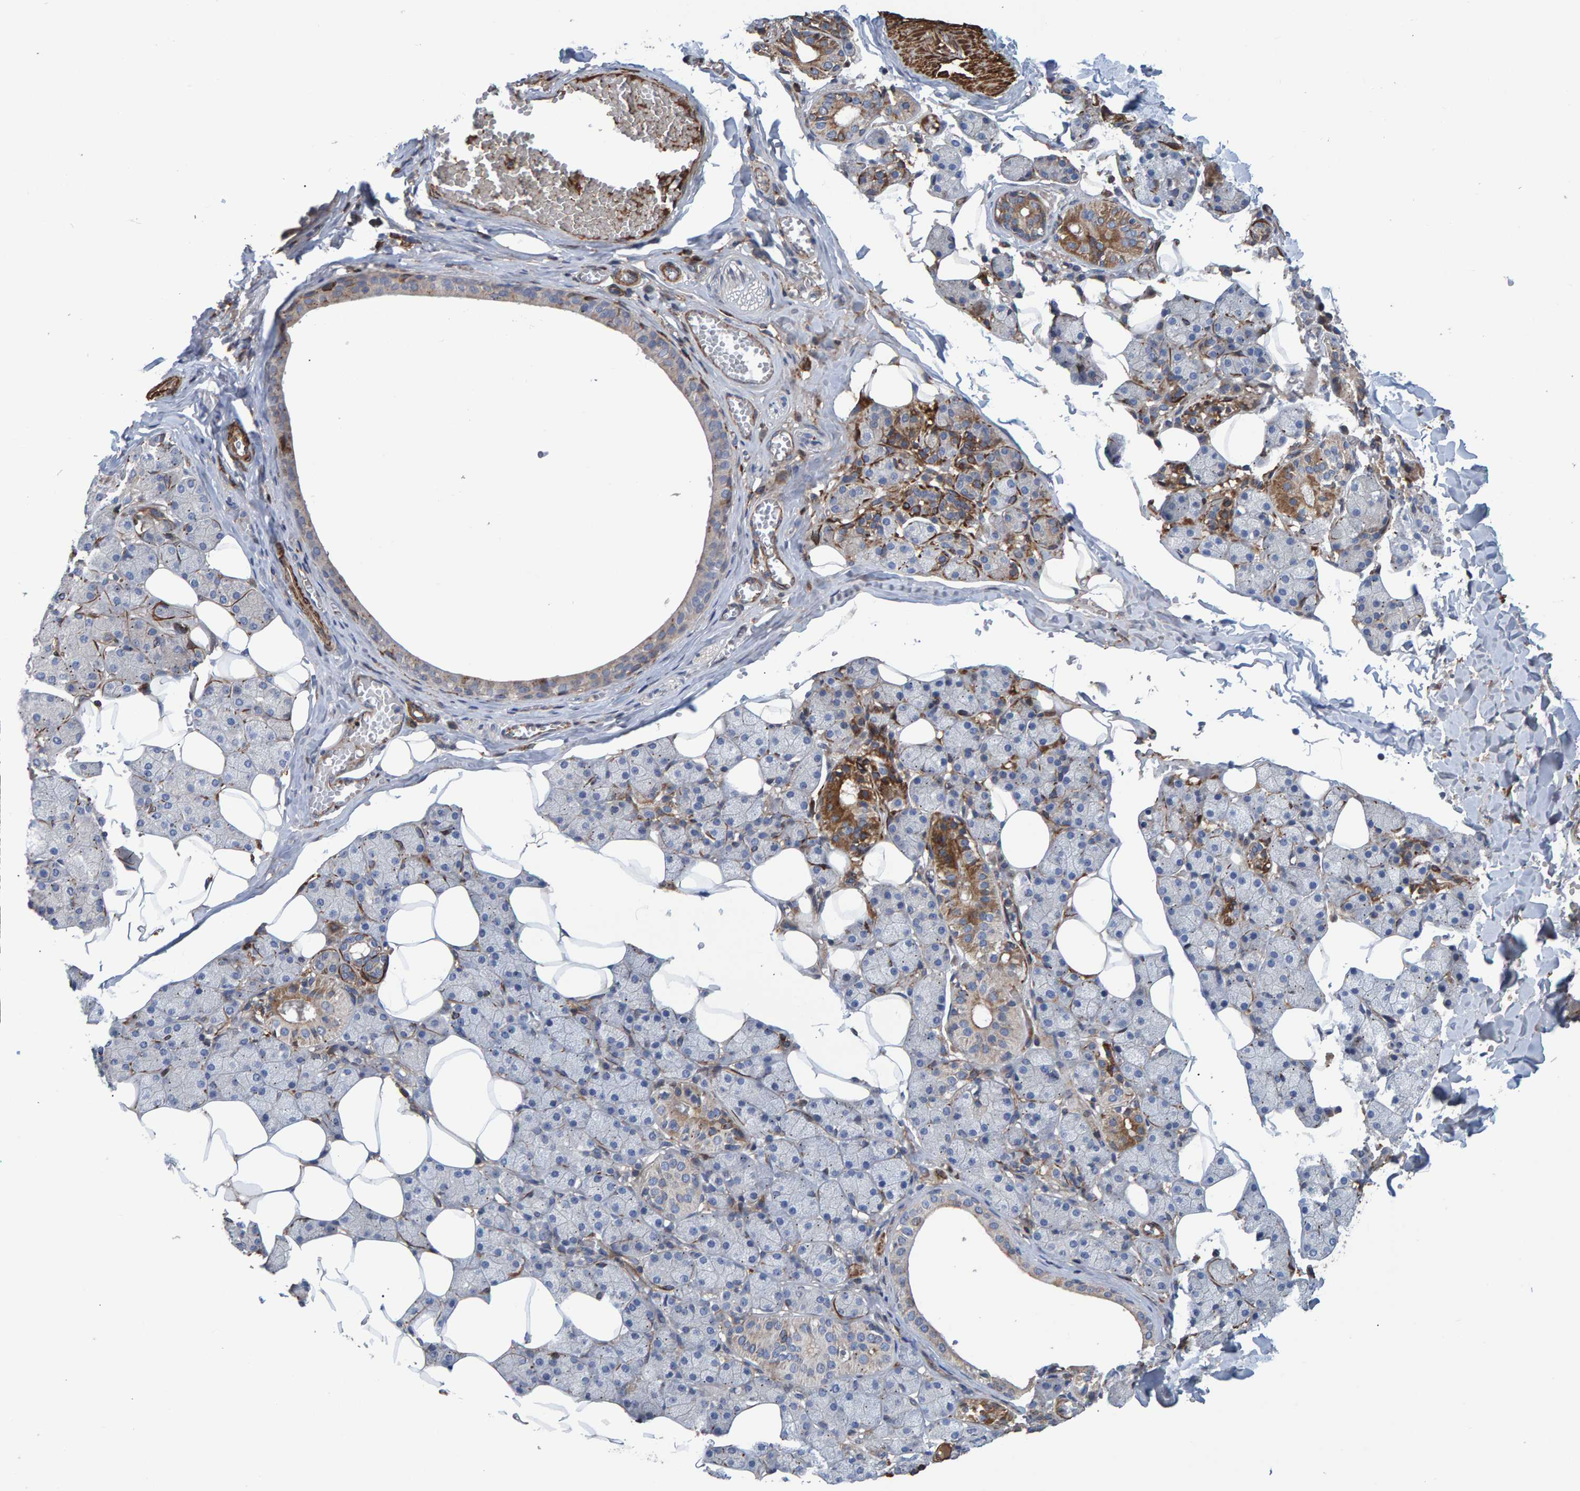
{"staining": {"intensity": "strong", "quantity": "<25%", "location": "cytoplasmic/membranous"}, "tissue": "salivary gland", "cell_type": "Glandular cells", "image_type": "normal", "snomed": [{"axis": "morphology", "description": "Normal tissue, NOS"}, {"axis": "topography", "description": "Salivary gland"}], "caption": "Protein staining displays strong cytoplasmic/membranous expression in approximately <25% of glandular cells in benign salivary gland. (brown staining indicates protein expression, while blue staining denotes nuclei).", "gene": "SLIT2", "patient": {"sex": "female", "age": 33}}